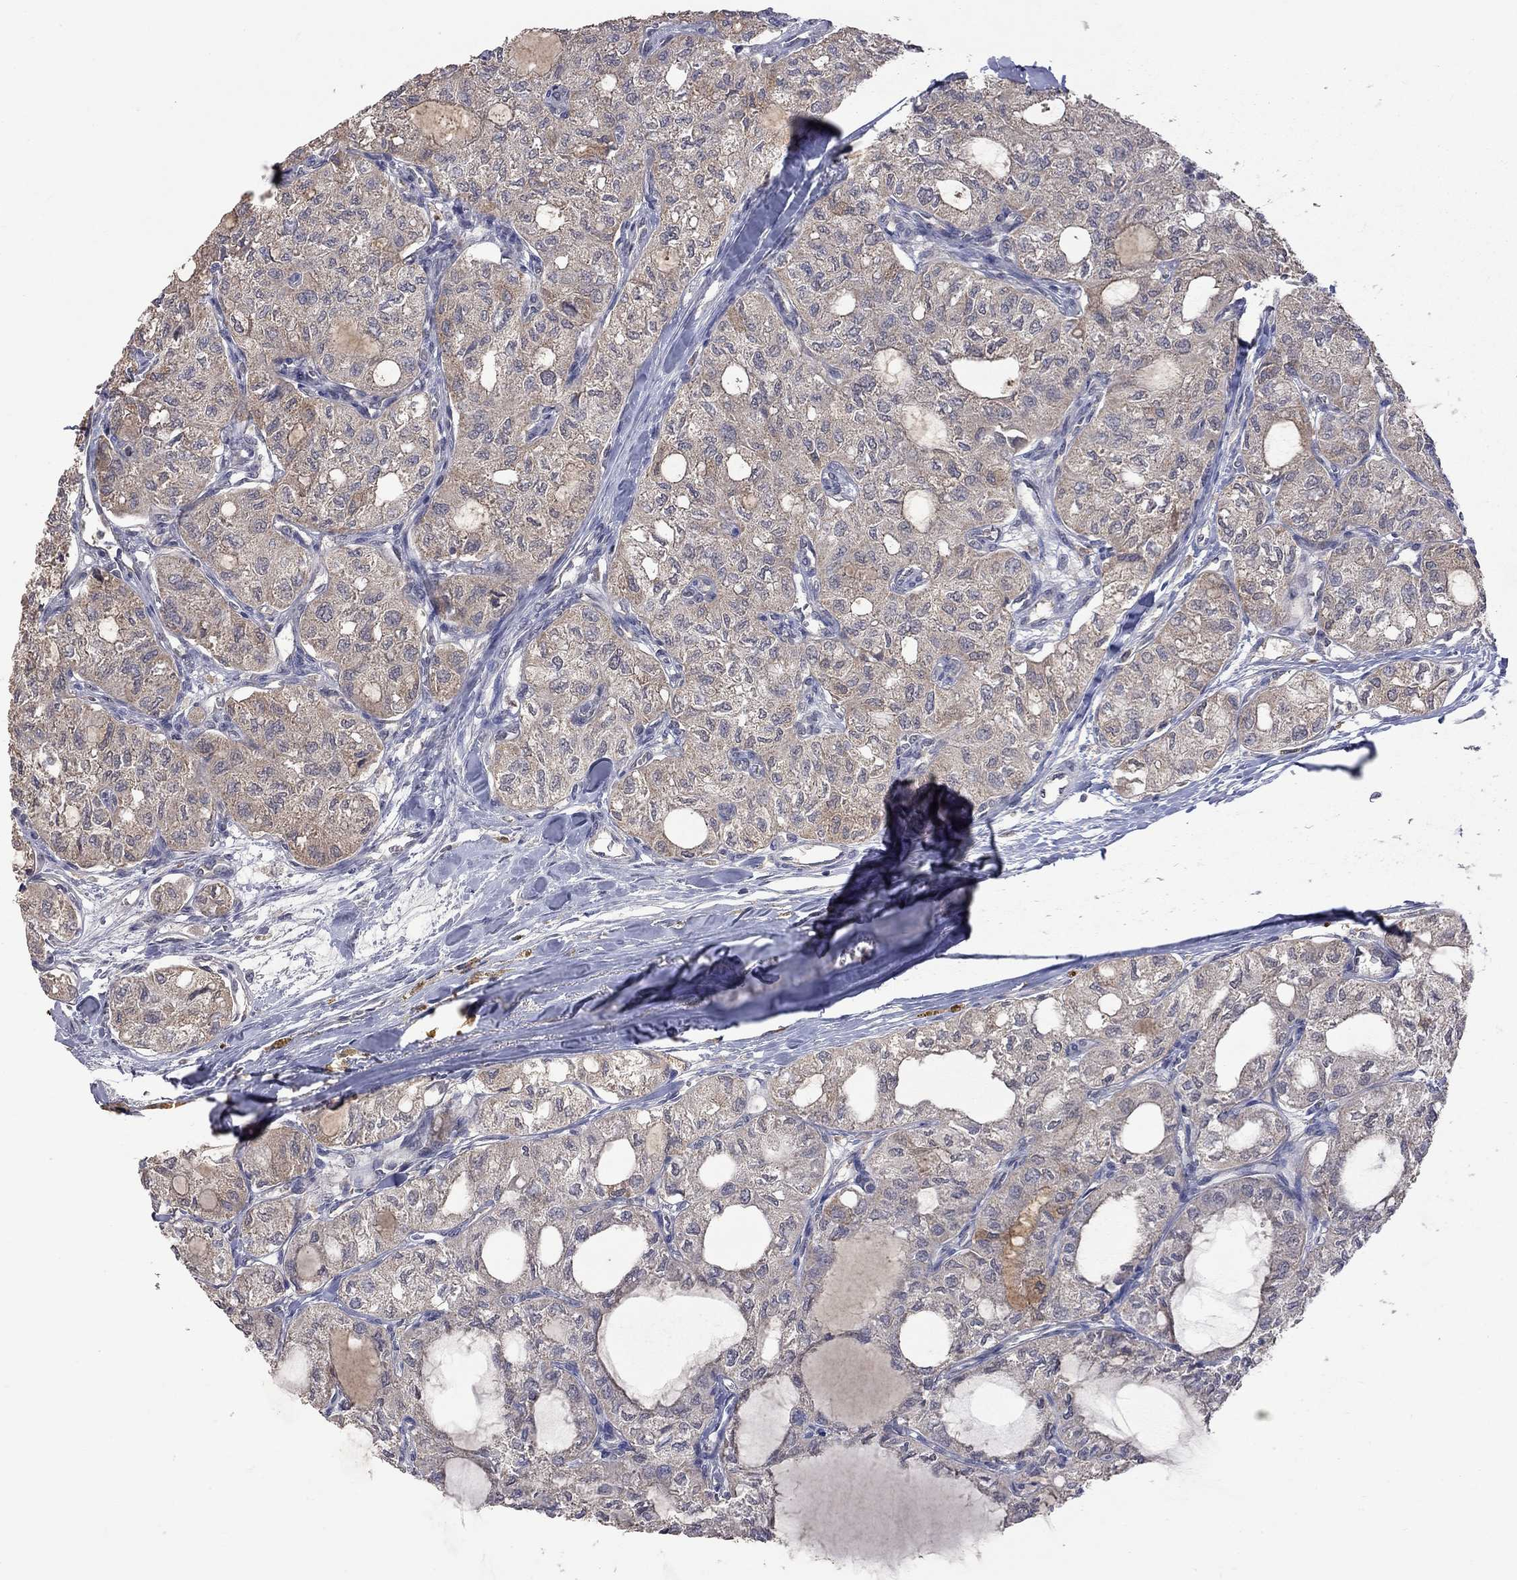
{"staining": {"intensity": "weak", "quantity": ">75%", "location": "cytoplasmic/membranous"}, "tissue": "thyroid cancer", "cell_type": "Tumor cells", "image_type": "cancer", "snomed": [{"axis": "morphology", "description": "Follicular adenoma carcinoma, NOS"}, {"axis": "topography", "description": "Thyroid gland"}], "caption": "A histopathology image of human thyroid cancer (follicular adenoma carcinoma) stained for a protein displays weak cytoplasmic/membranous brown staining in tumor cells.", "gene": "HTR6", "patient": {"sex": "male", "age": 75}}